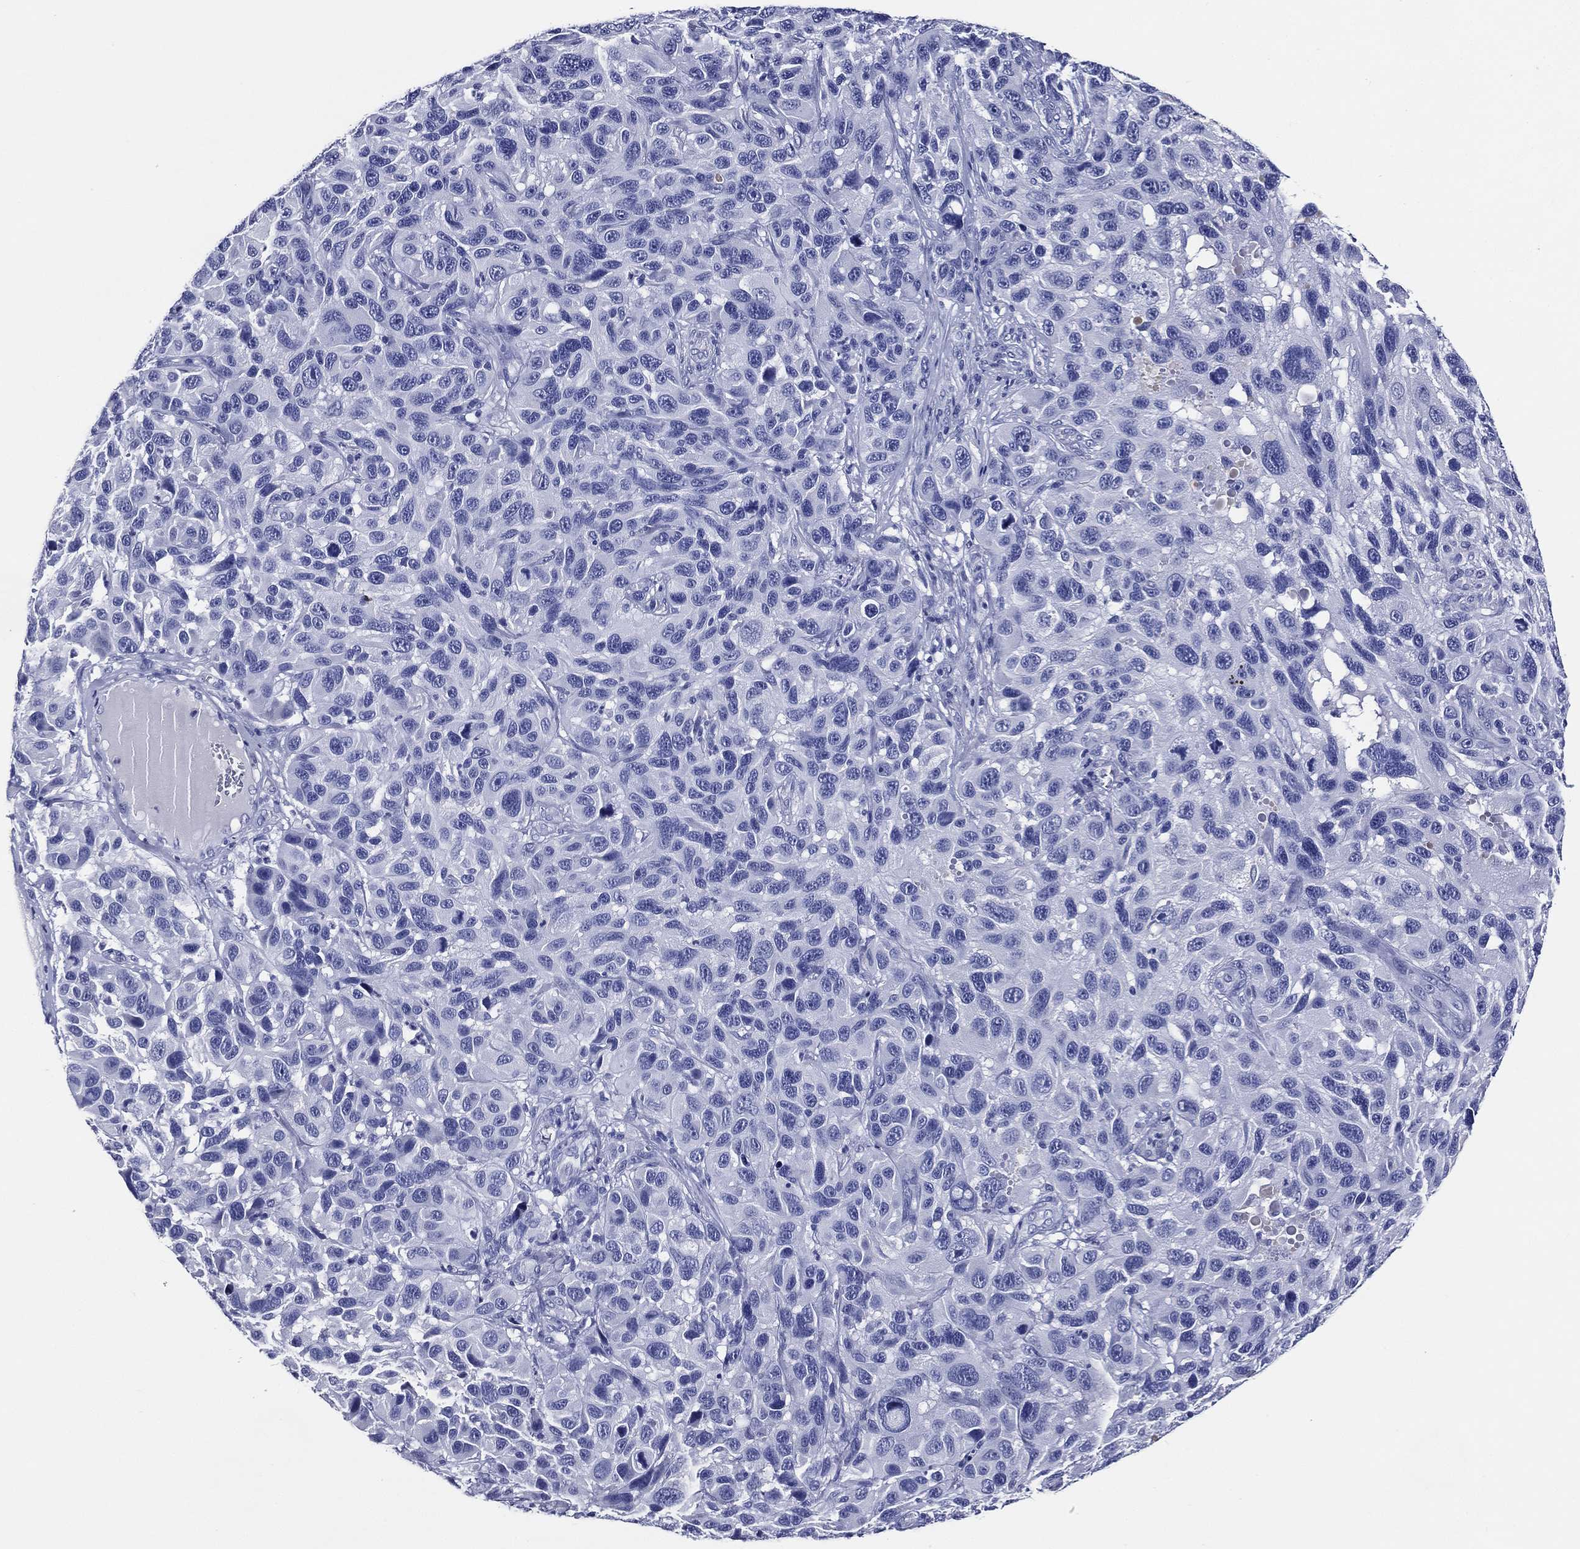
{"staining": {"intensity": "negative", "quantity": "none", "location": "none"}, "tissue": "melanoma", "cell_type": "Tumor cells", "image_type": "cancer", "snomed": [{"axis": "morphology", "description": "Malignant melanoma, NOS"}, {"axis": "topography", "description": "Skin"}], "caption": "This photomicrograph is of melanoma stained with immunohistochemistry to label a protein in brown with the nuclei are counter-stained blue. There is no positivity in tumor cells. (DAB (3,3'-diaminobenzidine) immunohistochemistry, high magnification).", "gene": "ACE2", "patient": {"sex": "male", "age": 53}}